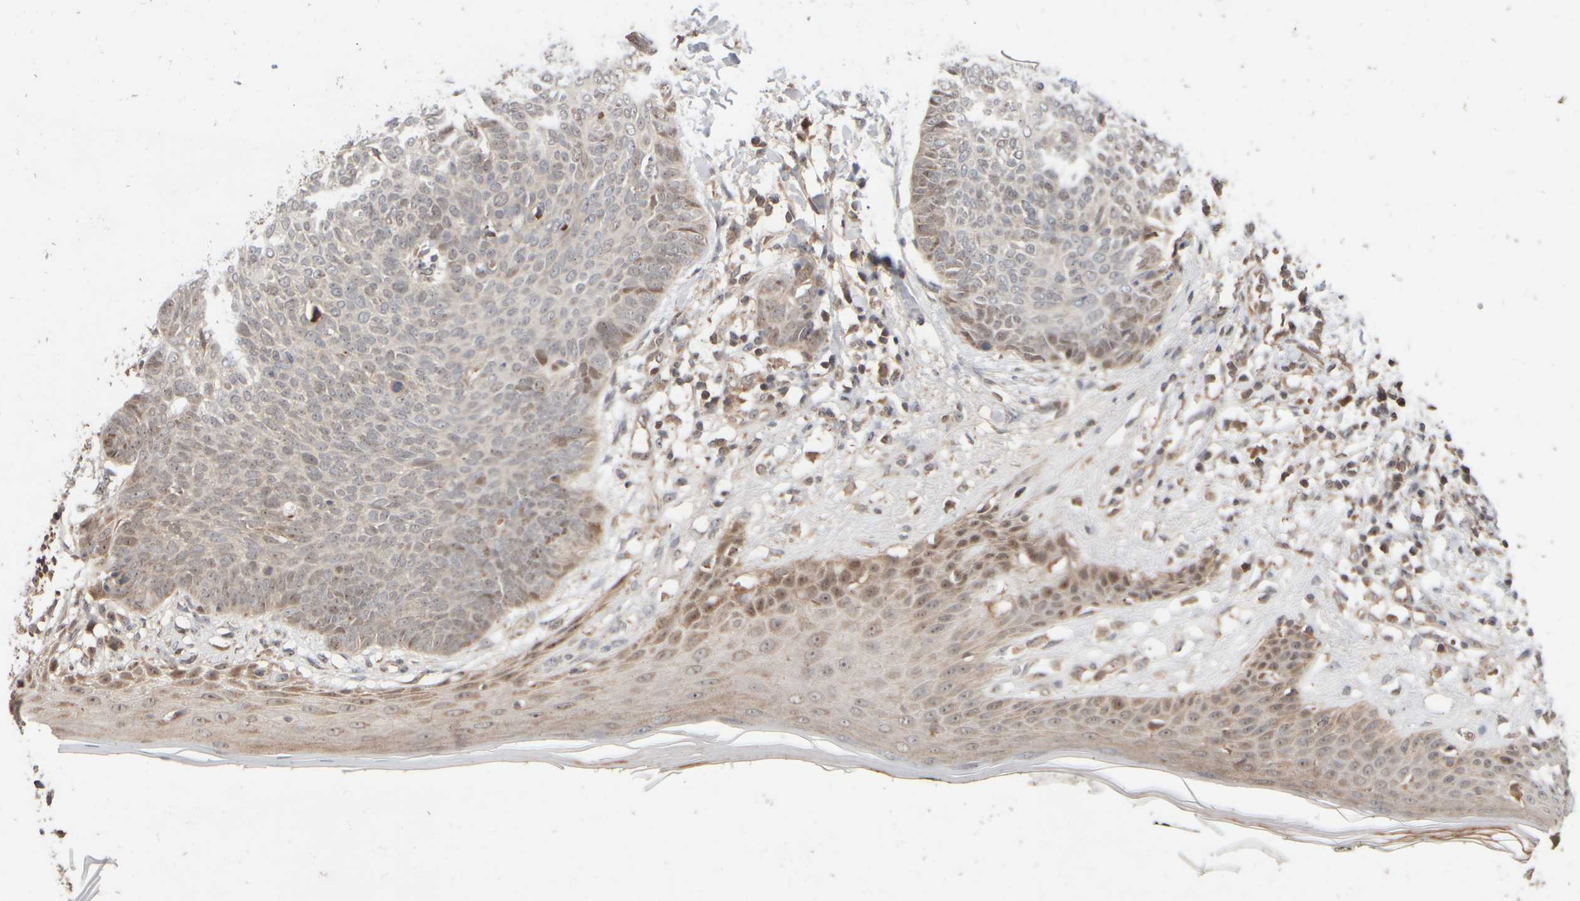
{"staining": {"intensity": "weak", "quantity": "<25%", "location": "nuclear"}, "tissue": "skin cancer", "cell_type": "Tumor cells", "image_type": "cancer", "snomed": [{"axis": "morphology", "description": "Normal tissue, NOS"}, {"axis": "morphology", "description": "Basal cell carcinoma"}, {"axis": "topography", "description": "Skin"}], "caption": "A high-resolution histopathology image shows IHC staining of skin cancer, which reveals no significant staining in tumor cells.", "gene": "ABHD11", "patient": {"sex": "male", "age": 50}}